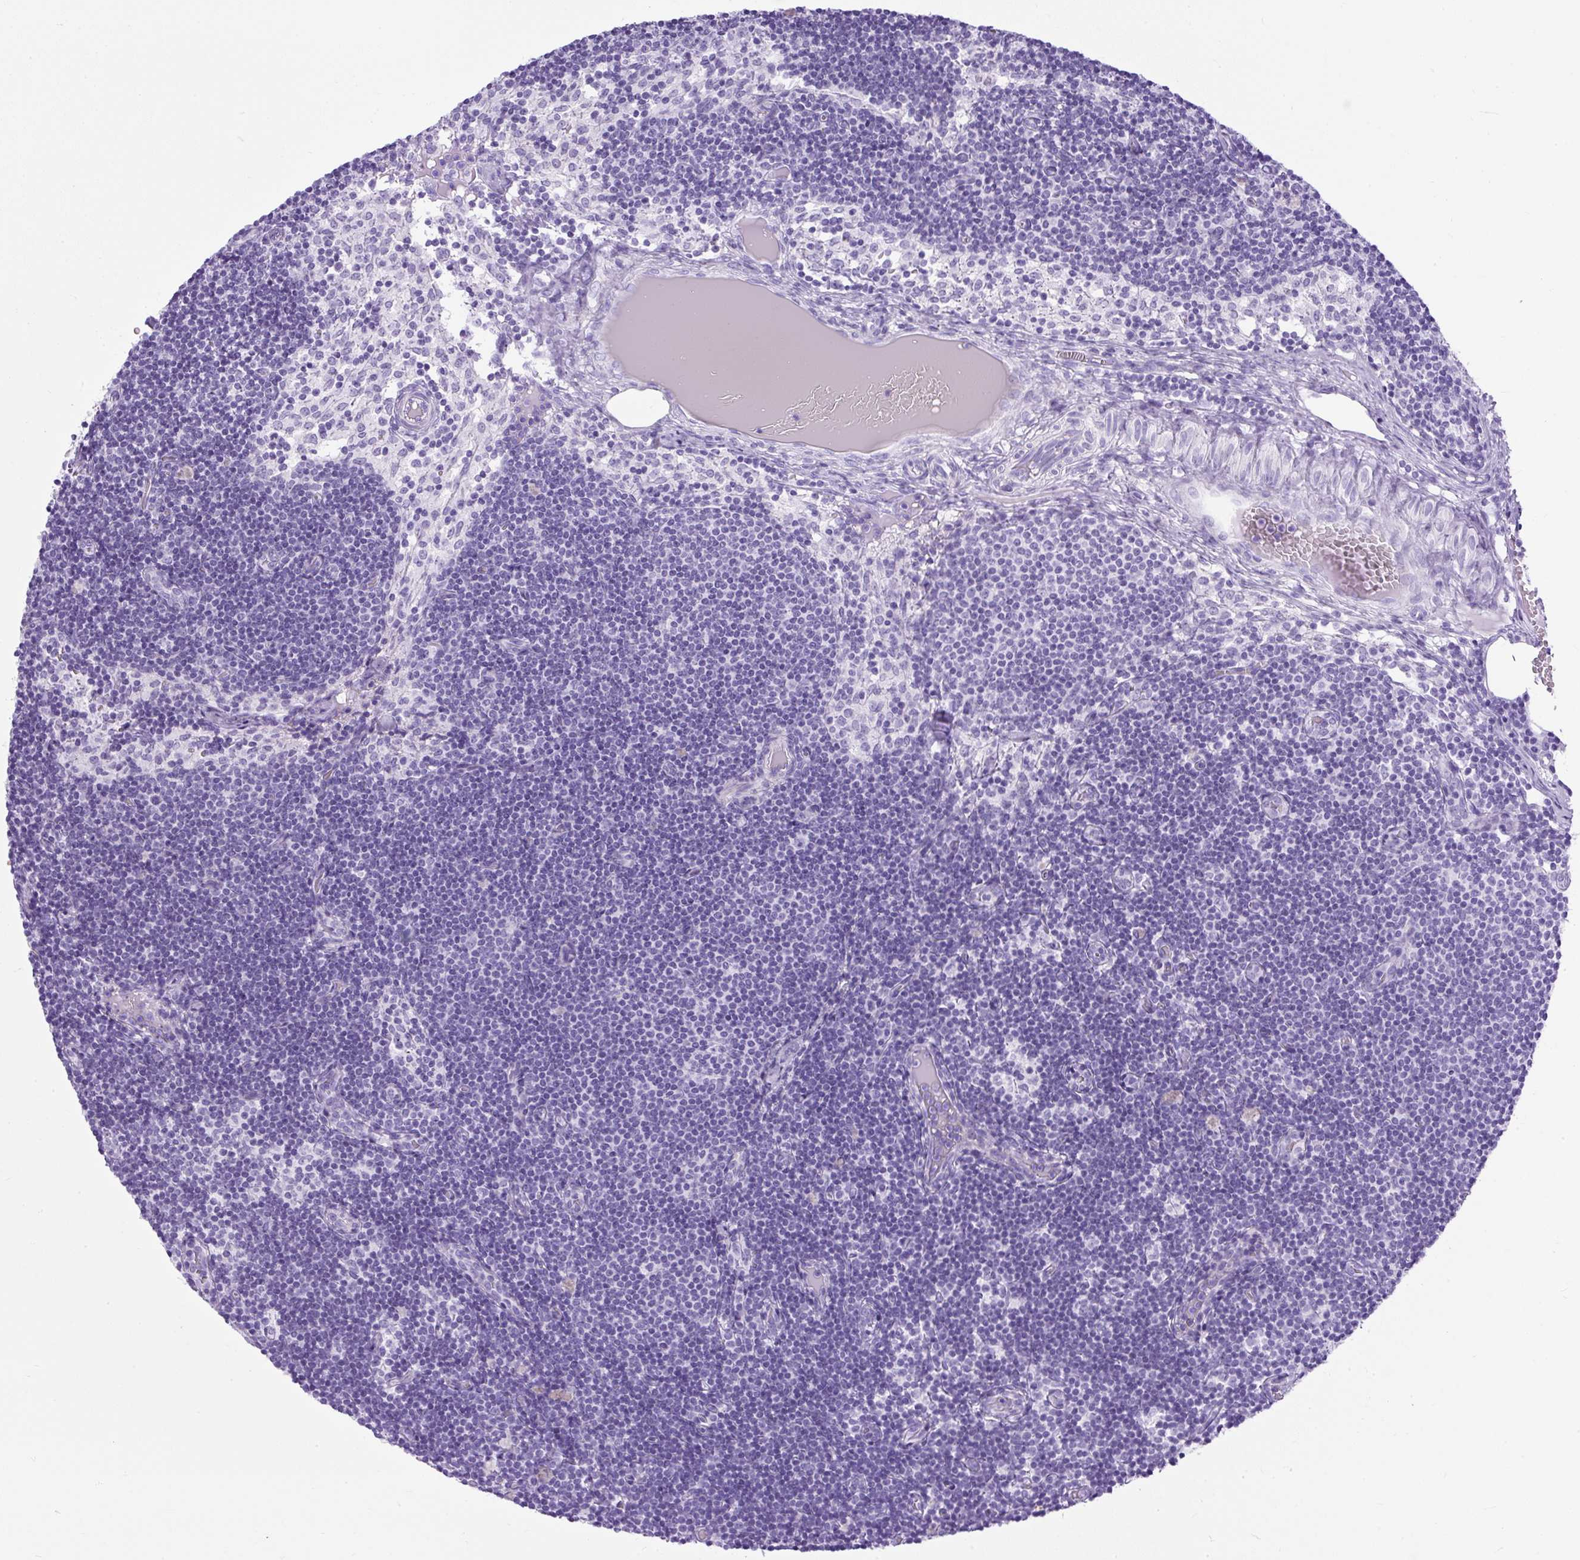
{"staining": {"intensity": "negative", "quantity": "none", "location": "none"}, "tissue": "lymph node", "cell_type": "Germinal center cells", "image_type": "normal", "snomed": [{"axis": "morphology", "description": "Normal tissue, NOS"}, {"axis": "topography", "description": "Lymph node"}], "caption": "Immunohistochemistry (IHC) micrograph of normal lymph node stained for a protein (brown), which reveals no positivity in germinal center cells.", "gene": "UPP1", "patient": {"sex": "female", "age": 31}}